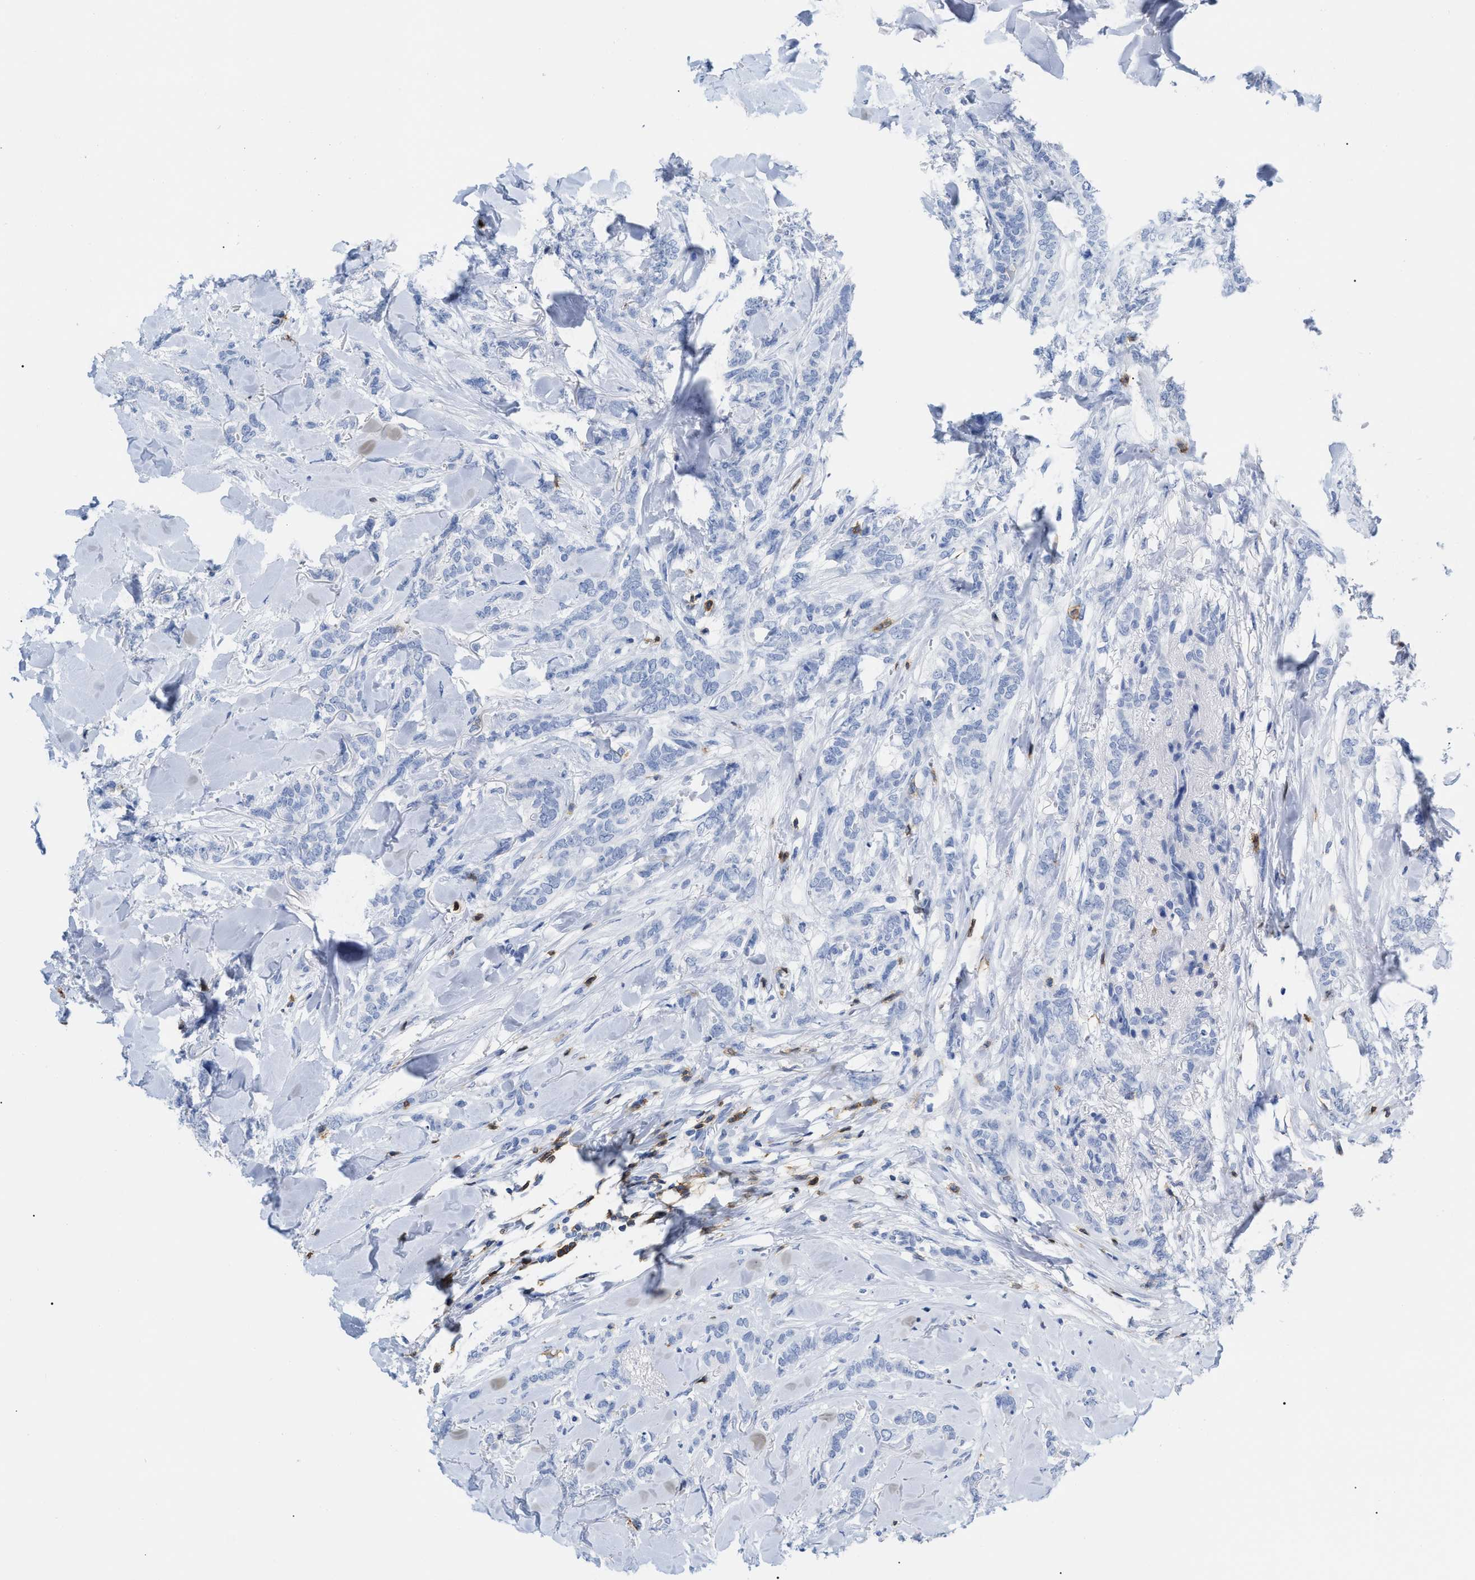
{"staining": {"intensity": "negative", "quantity": "none", "location": "none"}, "tissue": "breast cancer", "cell_type": "Tumor cells", "image_type": "cancer", "snomed": [{"axis": "morphology", "description": "Lobular carcinoma"}, {"axis": "topography", "description": "Skin"}, {"axis": "topography", "description": "Breast"}], "caption": "DAB immunohistochemical staining of human breast cancer demonstrates no significant staining in tumor cells.", "gene": "CD5", "patient": {"sex": "female", "age": 46}}